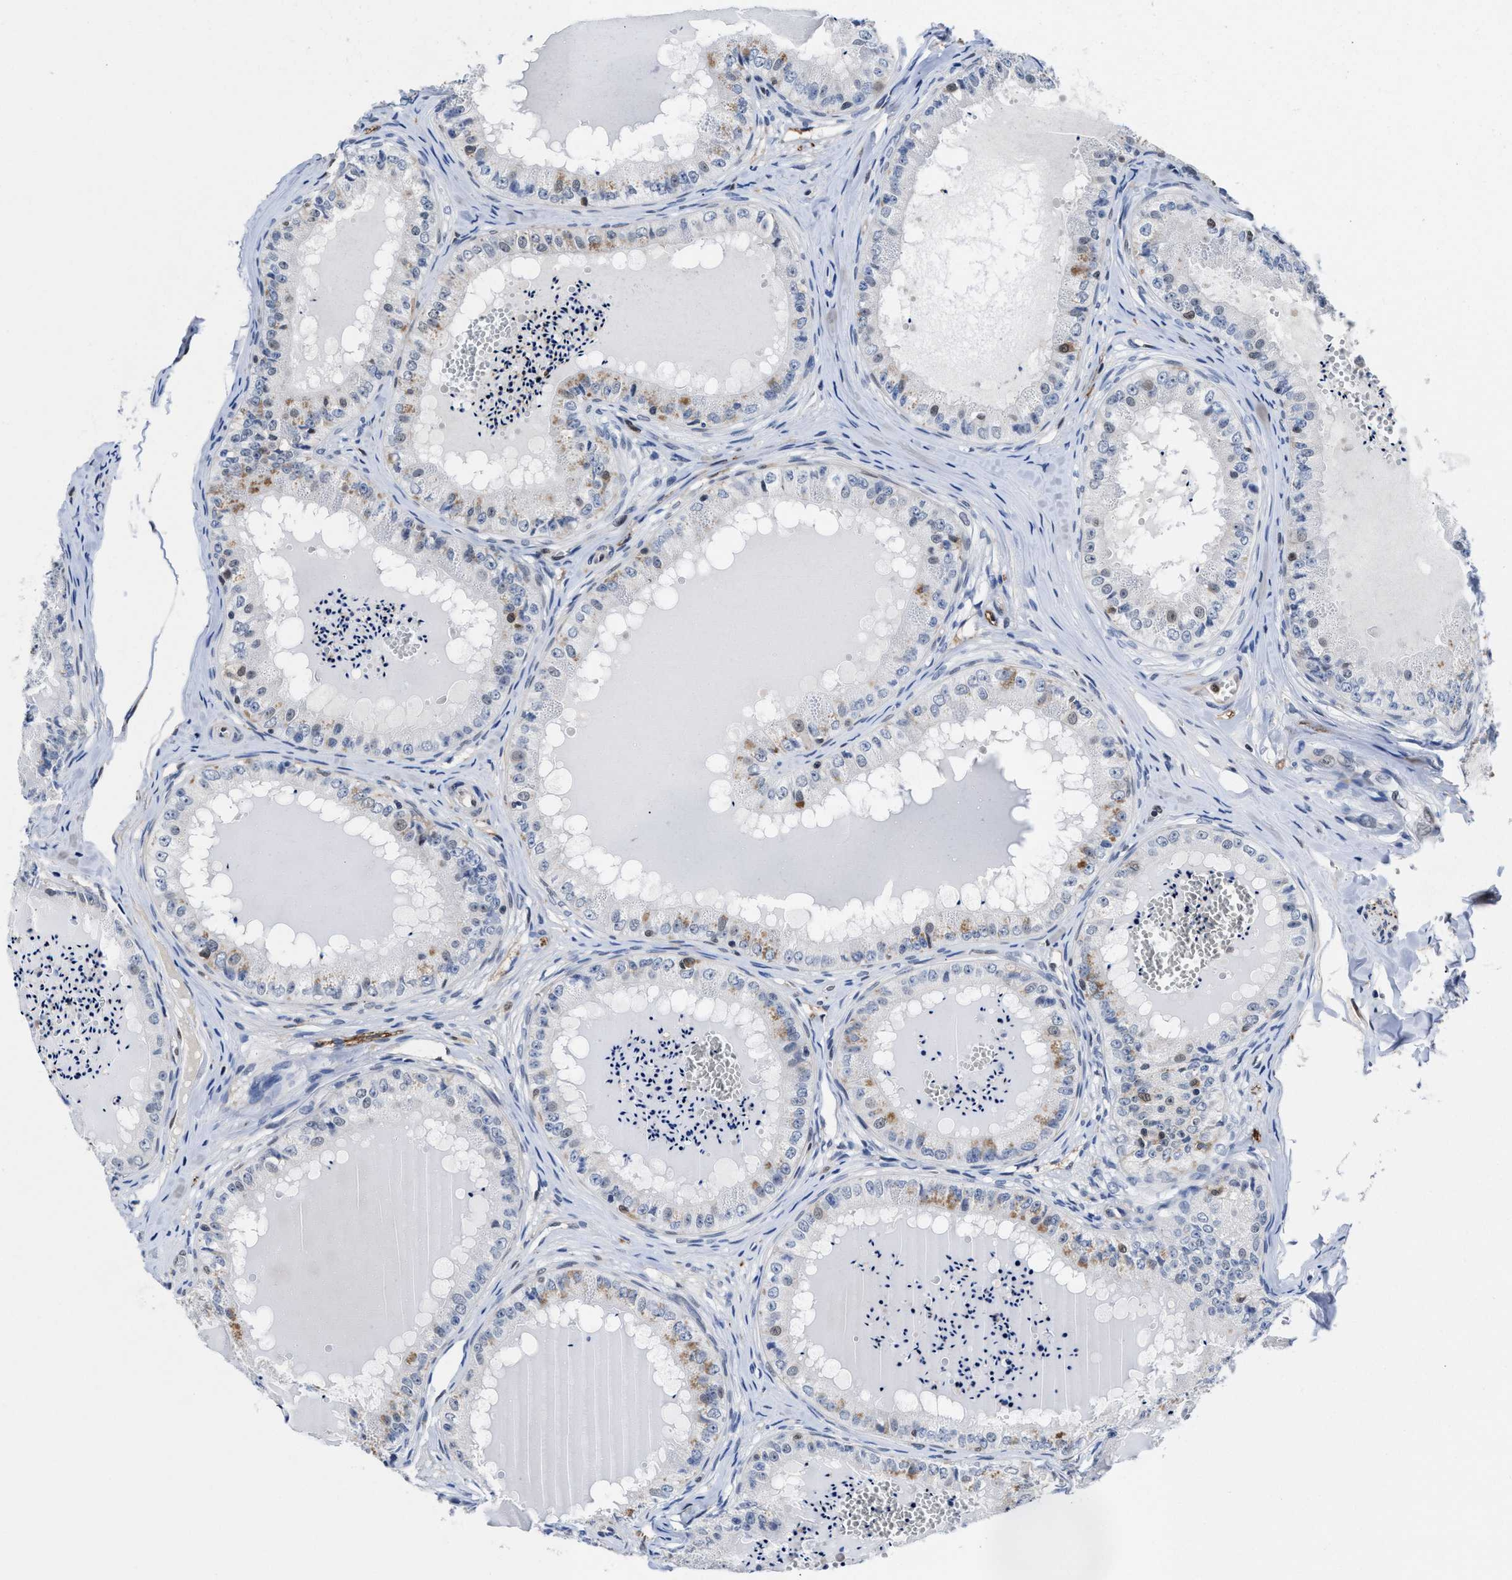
{"staining": {"intensity": "weak", "quantity": "25%-75%", "location": "cytoplasmic/membranous,nuclear"}, "tissue": "epididymis", "cell_type": "Glandular cells", "image_type": "normal", "snomed": [{"axis": "morphology", "description": "Normal tissue, NOS"}, {"axis": "topography", "description": "Epididymis"}], "caption": "Approximately 25%-75% of glandular cells in unremarkable epididymis demonstrate weak cytoplasmic/membranous,nuclear protein expression as visualized by brown immunohistochemical staining.", "gene": "ACLY", "patient": {"sex": "male", "age": 31}}